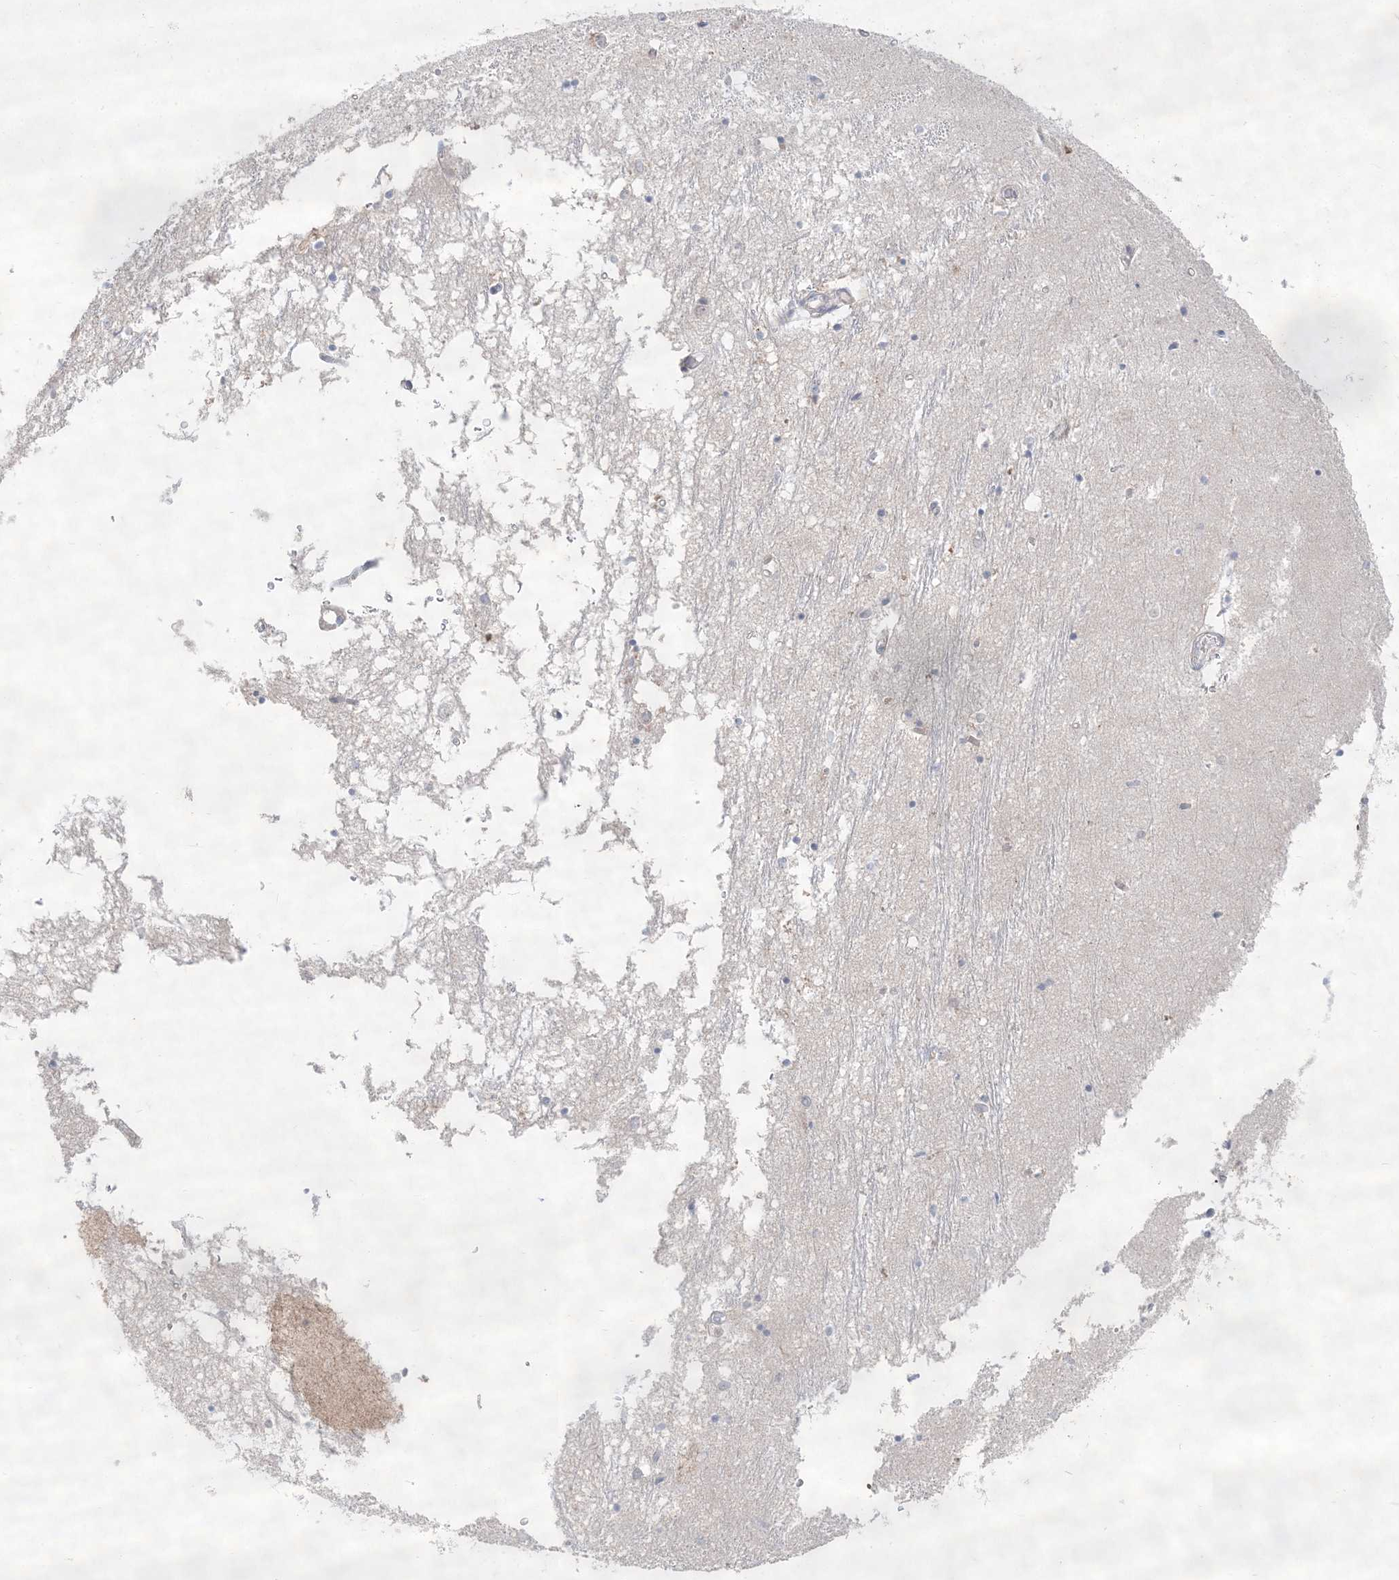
{"staining": {"intensity": "negative", "quantity": "none", "location": "none"}, "tissue": "hippocampus", "cell_type": "Glial cells", "image_type": "normal", "snomed": [{"axis": "morphology", "description": "Normal tissue, NOS"}, {"axis": "topography", "description": "Hippocampus"}], "caption": "Immunohistochemistry (IHC) of unremarkable human hippocampus reveals no positivity in glial cells. (DAB (3,3'-diaminobenzidine) immunohistochemistry (IHC) visualized using brightfield microscopy, high magnification).", "gene": "CLNK", "patient": {"sex": "male", "age": 70}}